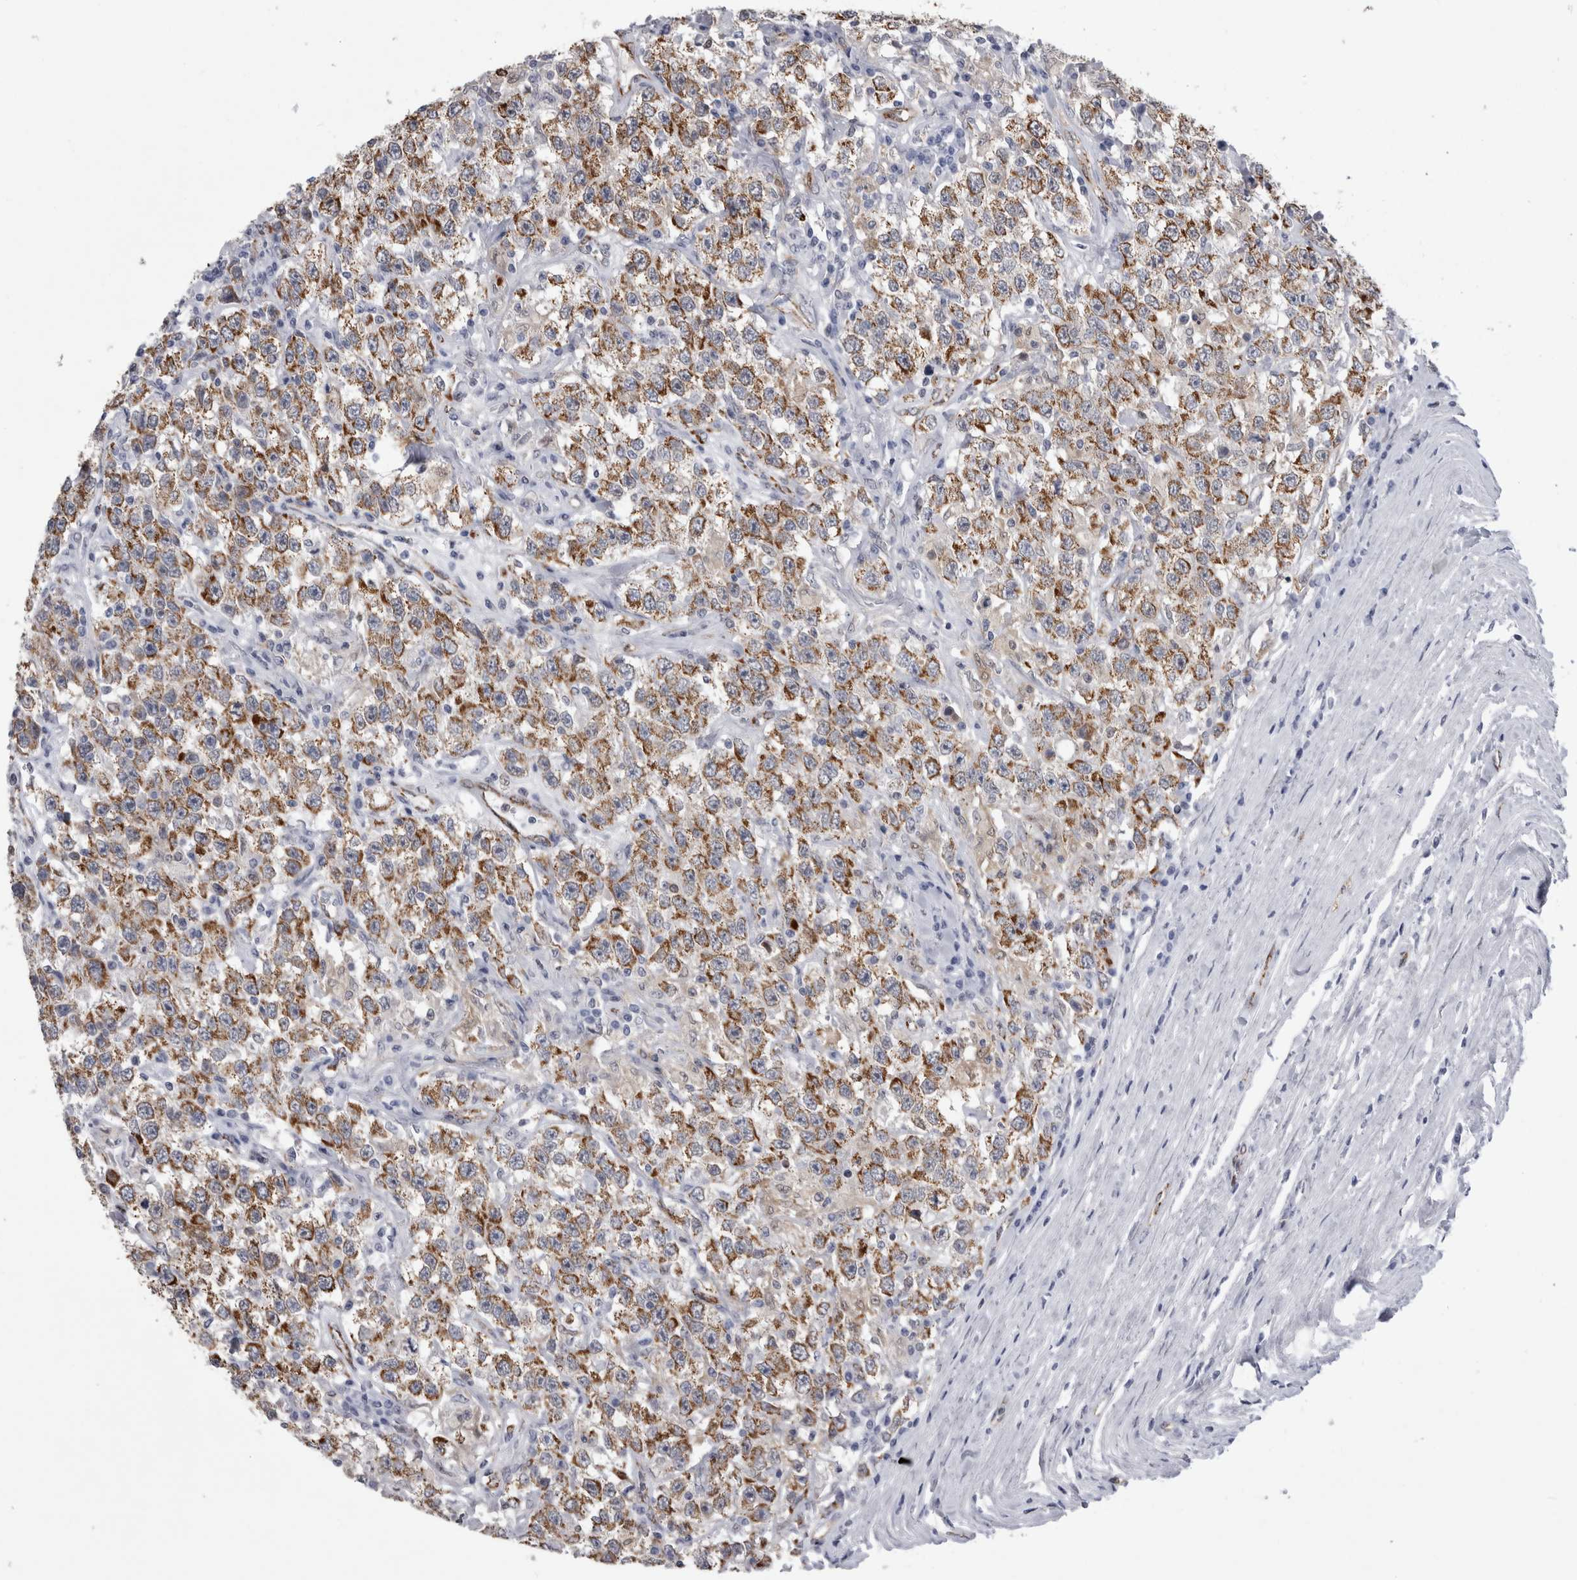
{"staining": {"intensity": "moderate", "quantity": ">75%", "location": "cytoplasmic/membranous"}, "tissue": "testis cancer", "cell_type": "Tumor cells", "image_type": "cancer", "snomed": [{"axis": "morphology", "description": "Seminoma, NOS"}, {"axis": "topography", "description": "Testis"}], "caption": "Seminoma (testis) stained with DAB (3,3'-diaminobenzidine) immunohistochemistry demonstrates medium levels of moderate cytoplasmic/membranous positivity in approximately >75% of tumor cells. The staining was performed using DAB to visualize the protein expression in brown, while the nuclei were stained in blue with hematoxylin (Magnification: 20x).", "gene": "ACOT7", "patient": {"sex": "male", "age": 41}}